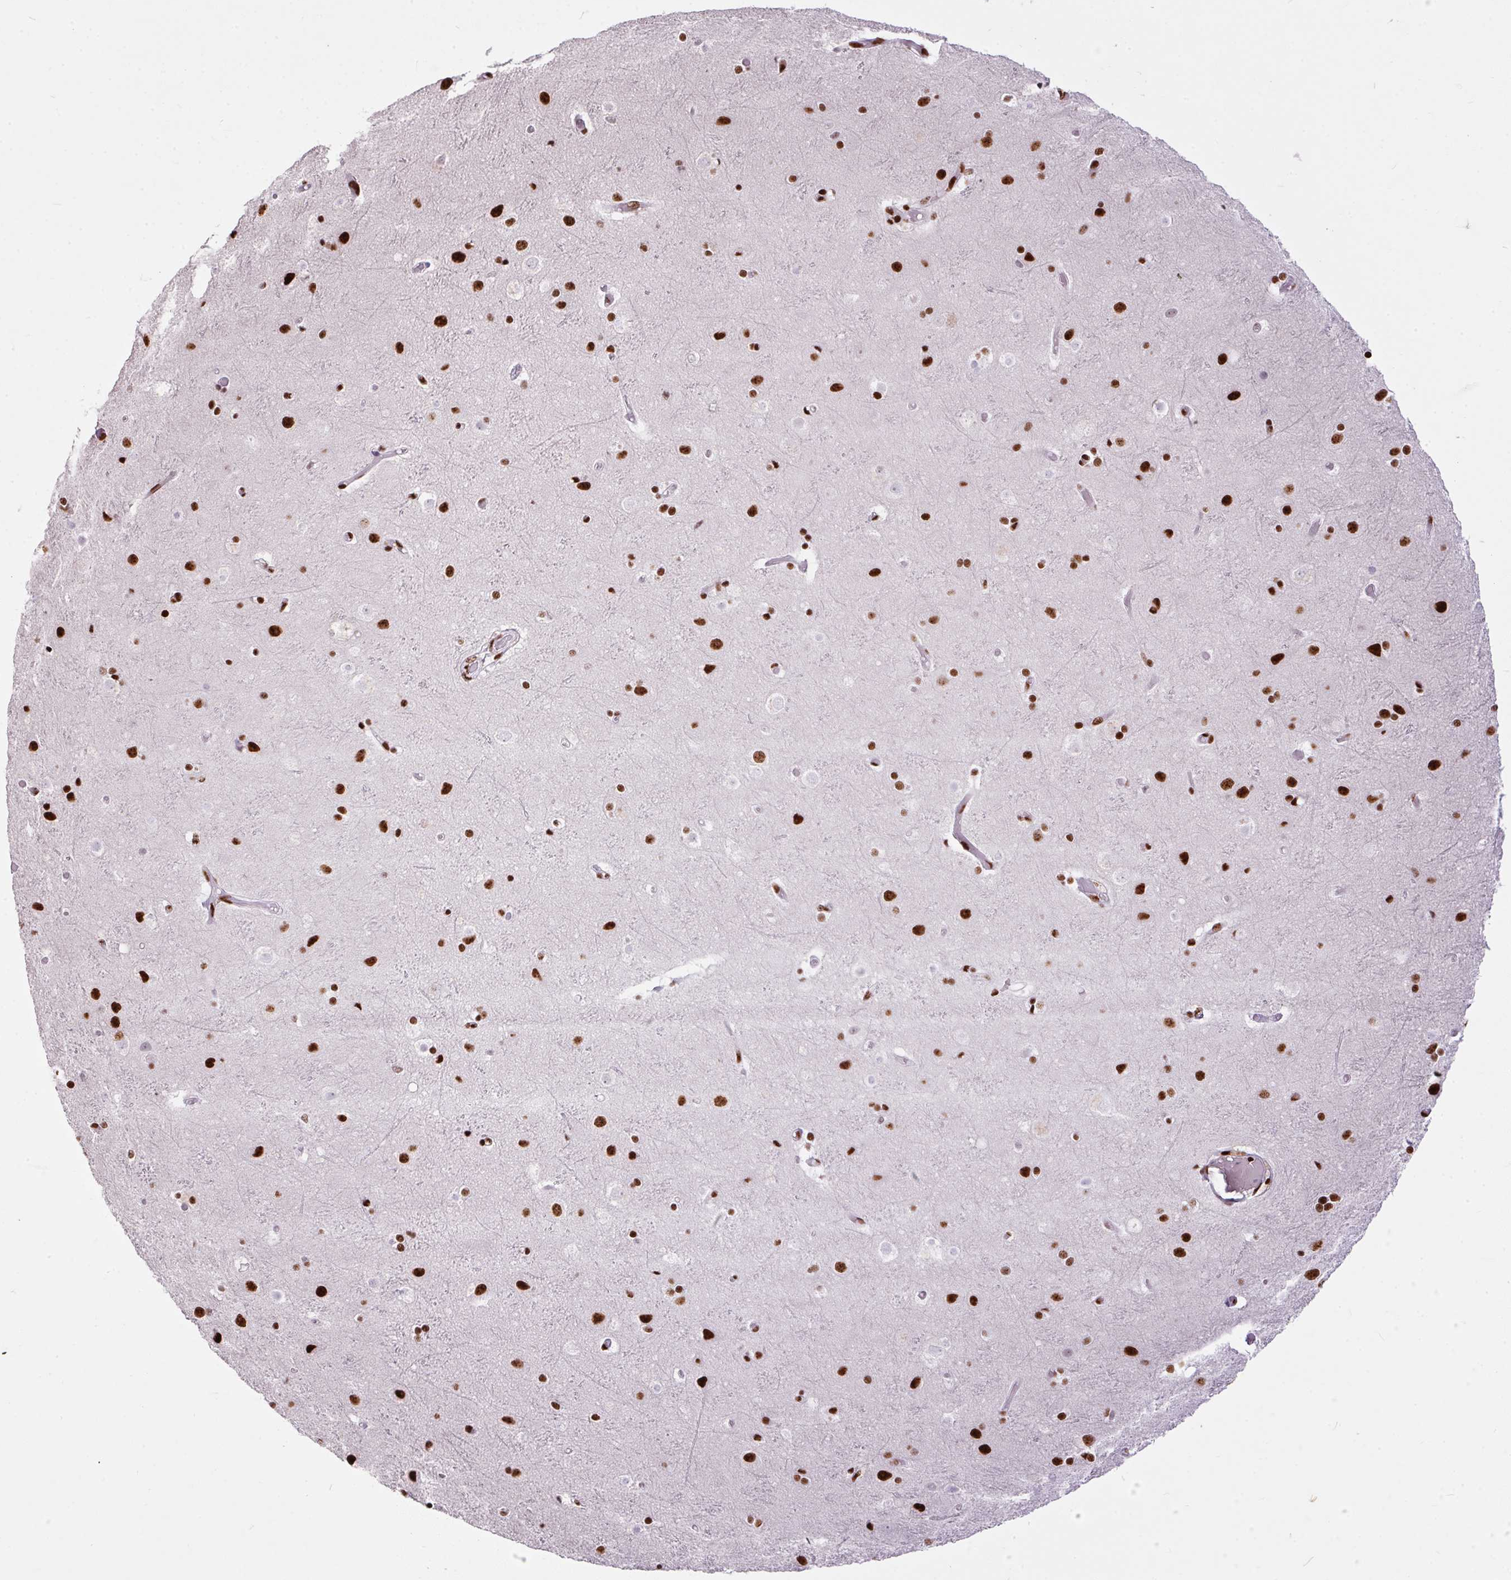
{"staining": {"intensity": "strong", "quantity": ">75%", "location": "nuclear"}, "tissue": "cerebral cortex", "cell_type": "Endothelial cells", "image_type": "normal", "snomed": [{"axis": "morphology", "description": "Normal tissue, NOS"}, {"axis": "topography", "description": "Cerebral cortex"}], "caption": "Human cerebral cortex stained with a brown dye displays strong nuclear positive positivity in approximately >75% of endothelial cells.", "gene": "PAGE3", "patient": {"sex": "female", "age": 52}}